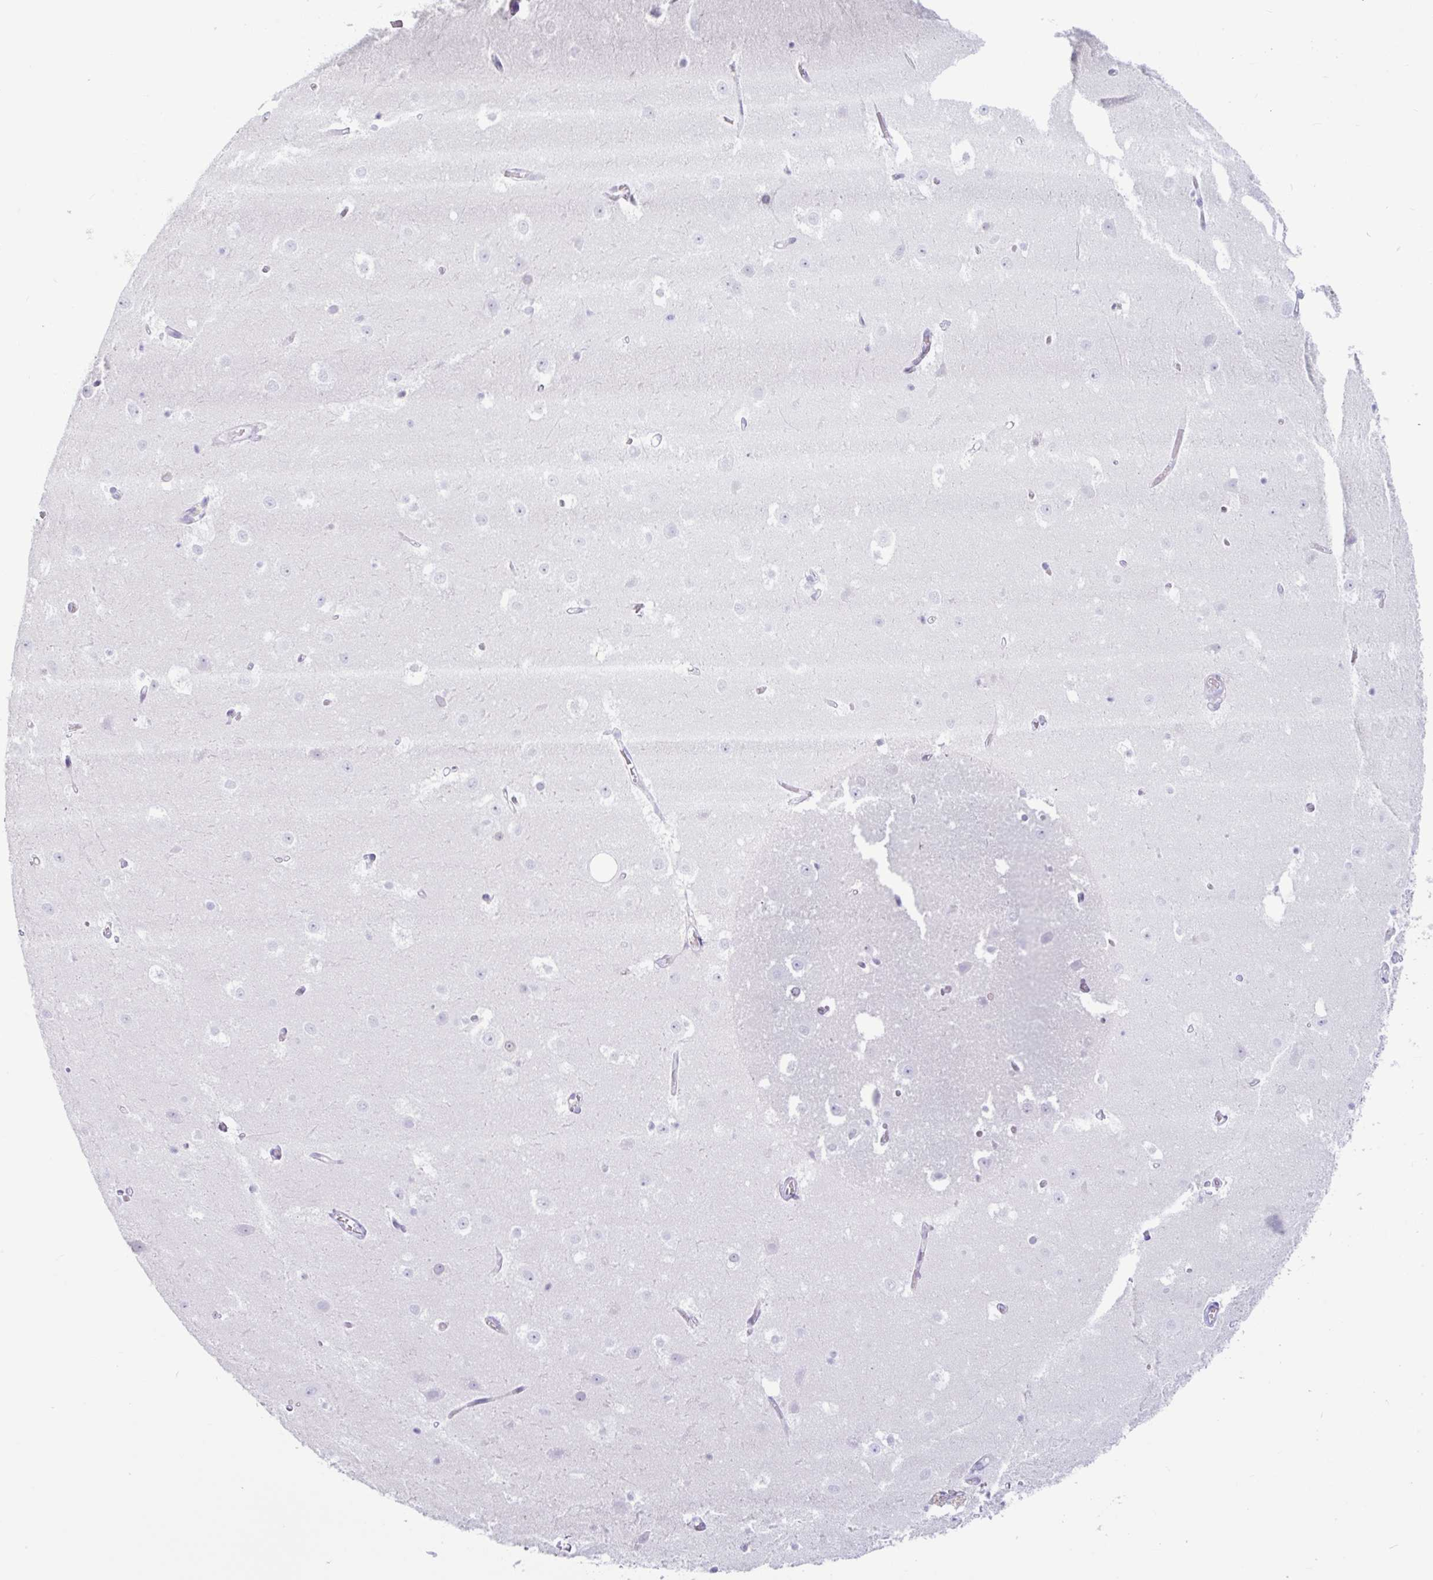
{"staining": {"intensity": "negative", "quantity": "none", "location": "none"}, "tissue": "hippocampus", "cell_type": "Glial cells", "image_type": "normal", "snomed": [{"axis": "morphology", "description": "Normal tissue, NOS"}, {"axis": "topography", "description": "Hippocampus"}], "caption": "This is an IHC histopathology image of normal hippocampus. There is no expression in glial cells.", "gene": "CTSE", "patient": {"sex": "female", "age": 52}}